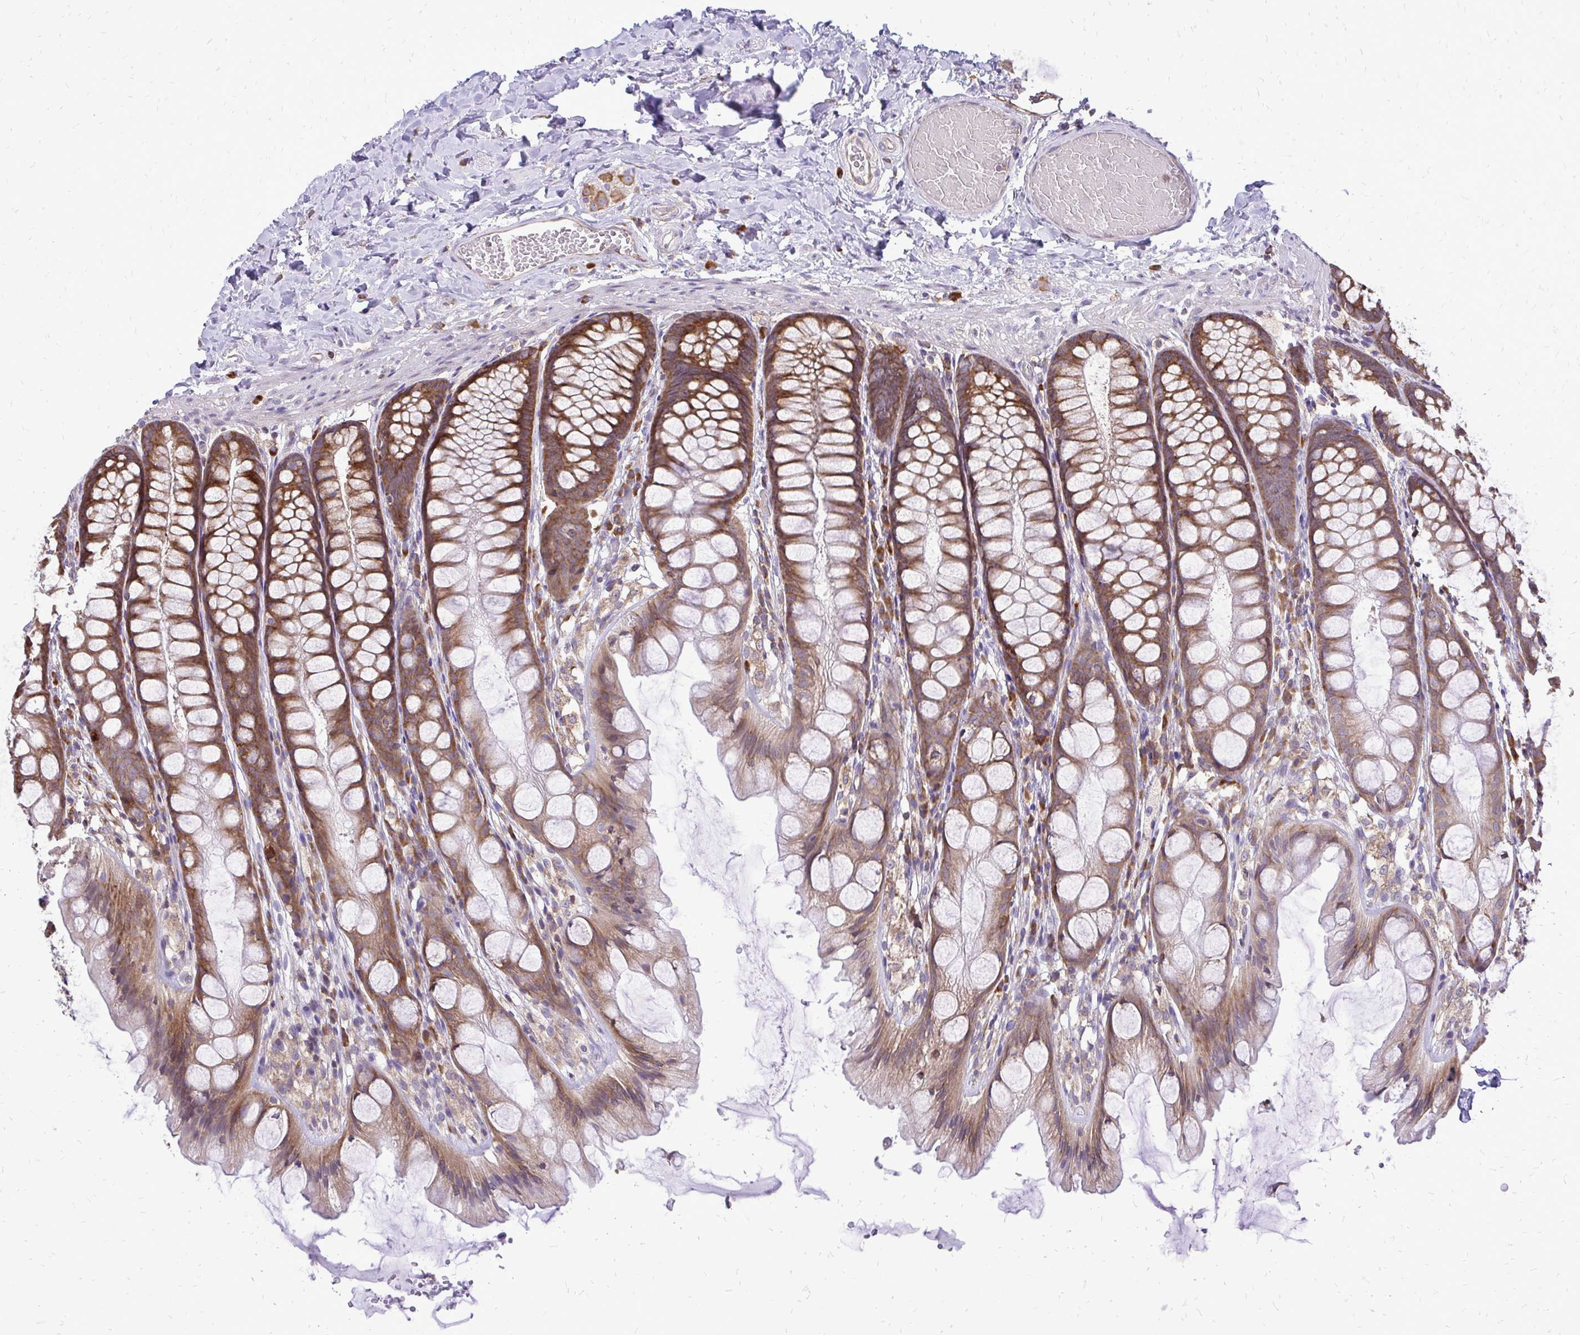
{"staining": {"intensity": "weak", "quantity": "<25%", "location": "cytoplasmic/membranous"}, "tissue": "colon", "cell_type": "Endothelial cells", "image_type": "normal", "snomed": [{"axis": "morphology", "description": "Normal tissue, NOS"}, {"axis": "topography", "description": "Colon"}], "caption": "DAB immunohistochemical staining of unremarkable human colon exhibits no significant expression in endothelial cells.", "gene": "RPS3", "patient": {"sex": "male", "age": 47}}